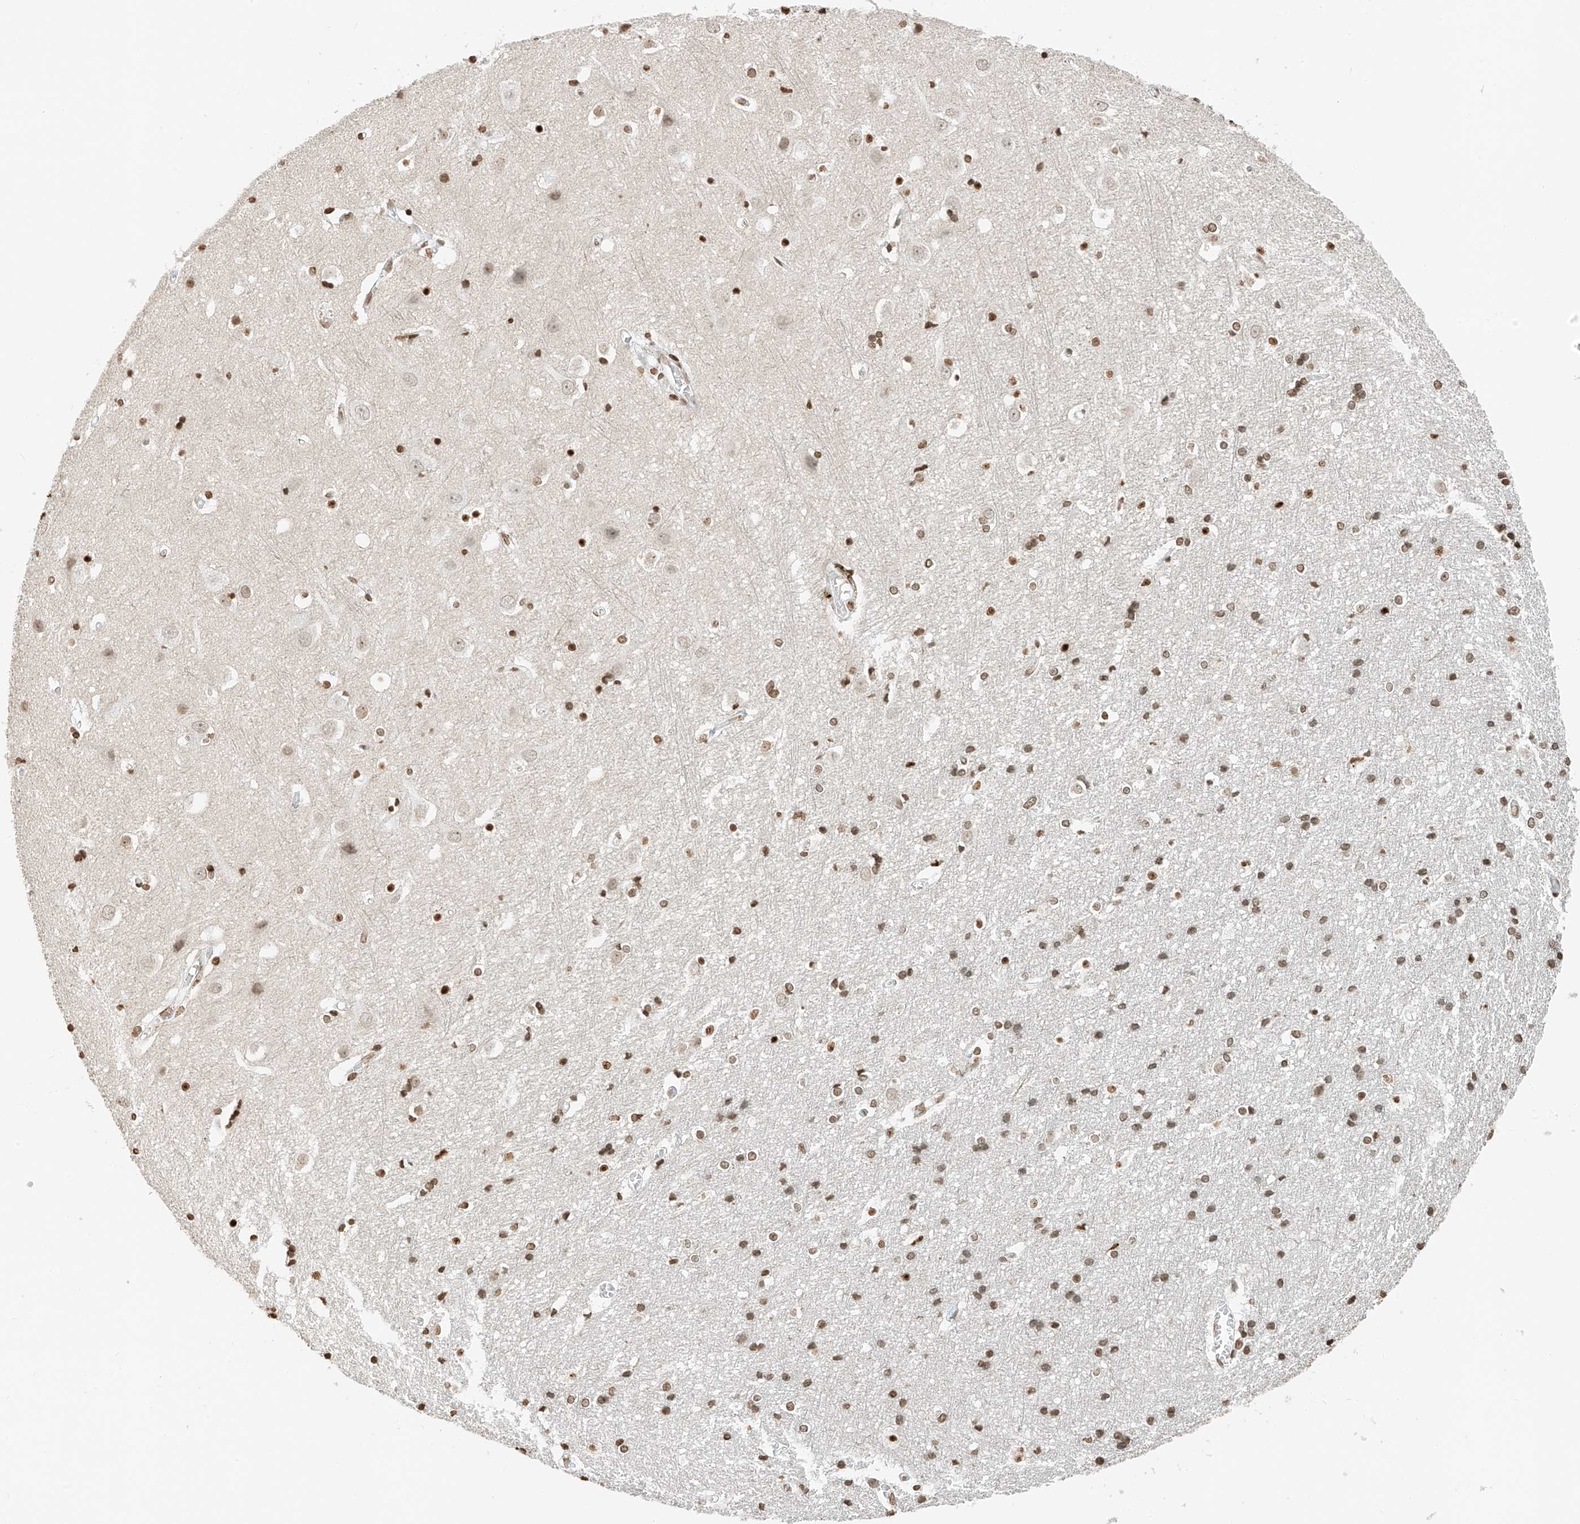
{"staining": {"intensity": "weak", "quantity": "25%-75%", "location": "cytoplasmic/membranous"}, "tissue": "cerebral cortex", "cell_type": "Endothelial cells", "image_type": "normal", "snomed": [{"axis": "morphology", "description": "Normal tissue, NOS"}, {"axis": "topography", "description": "Cerebral cortex"}], "caption": "Cerebral cortex stained for a protein (brown) shows weak cytoplasmic/membranous positive positivity in approximately 25%-75% of endothelial cells.", "gene": "C17orf58", "patient": {"sex": "male", "age": 54}}